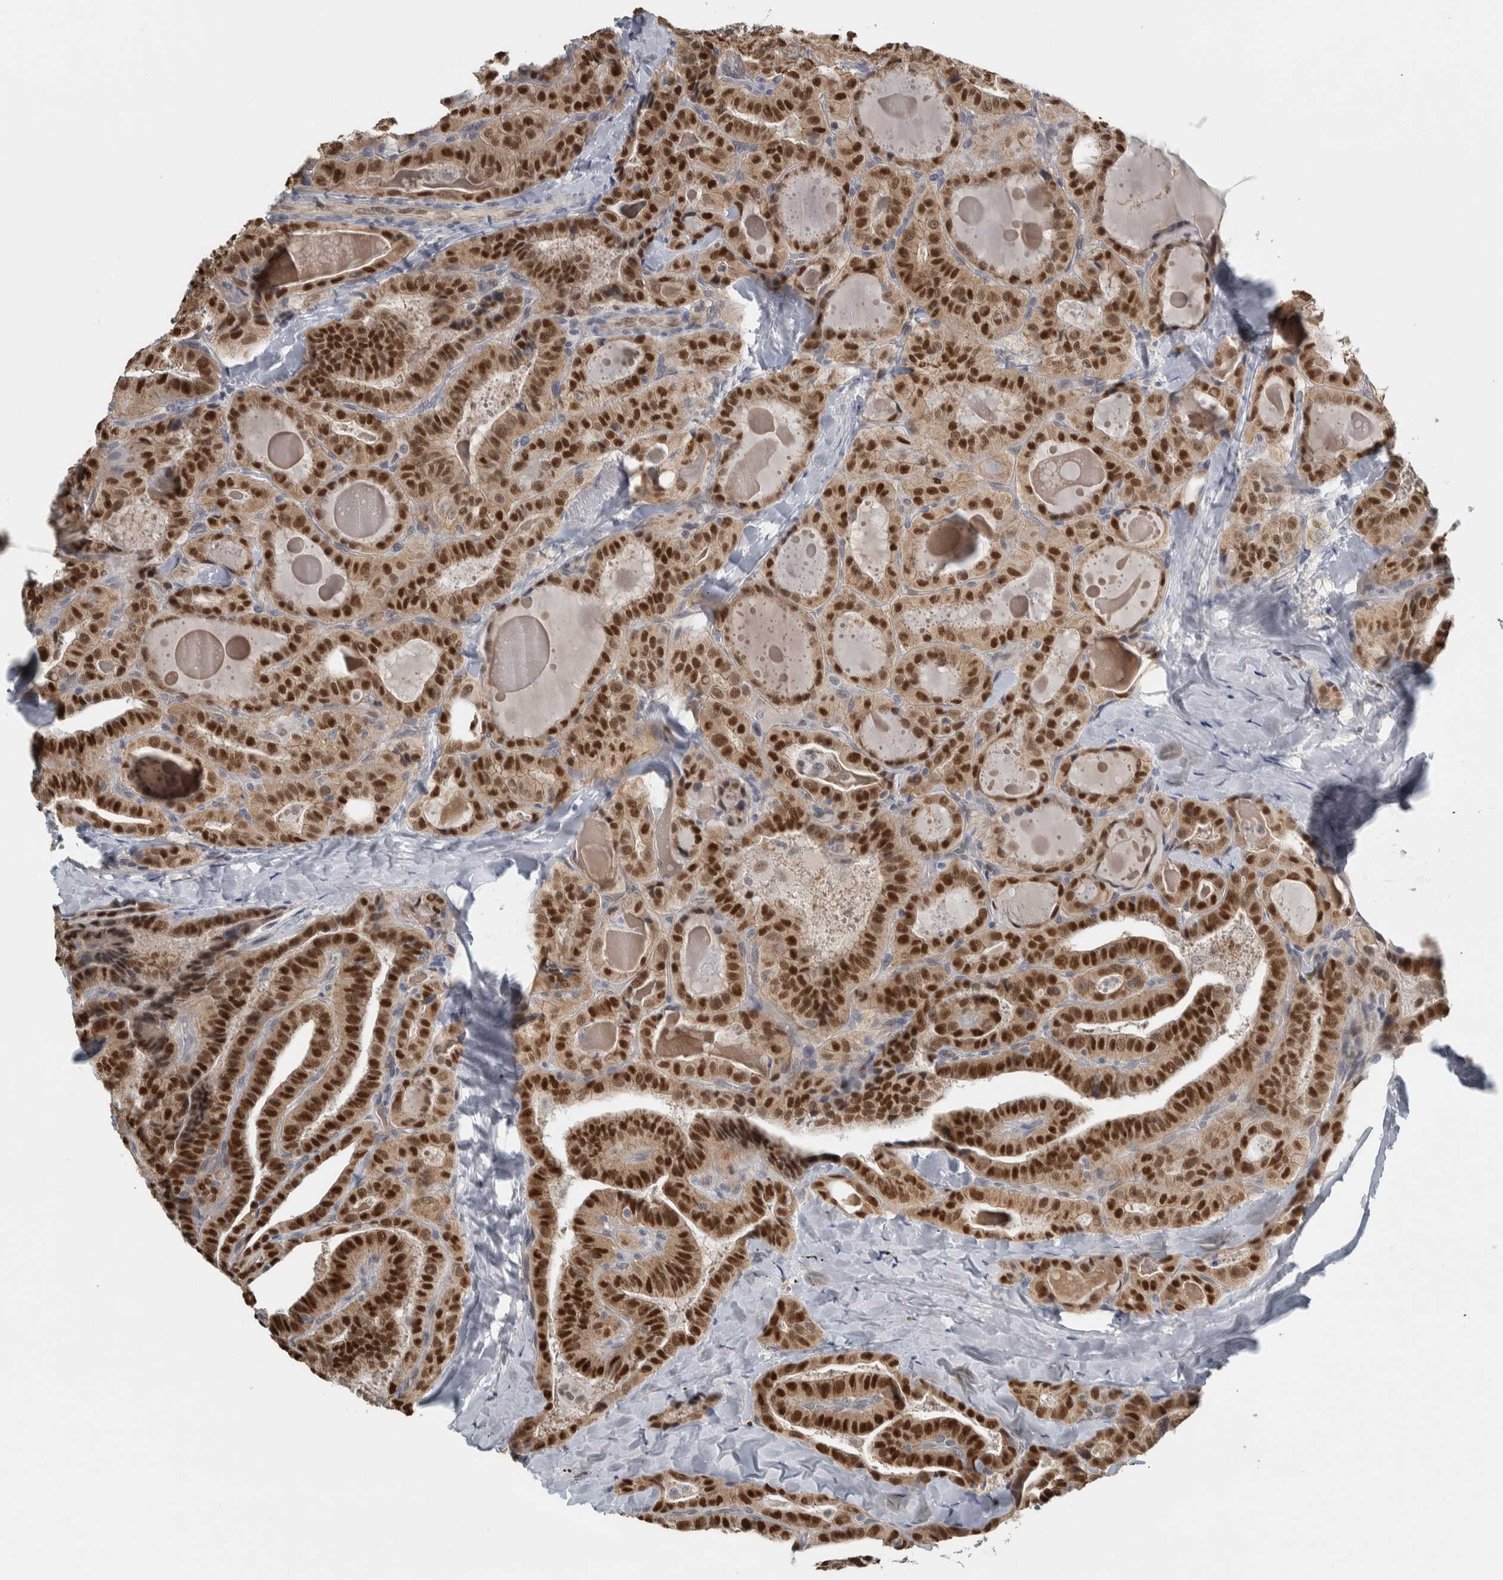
{"staining": {"intensity": "strong", "quantity": ">75%", "location": "nuclear"}, "tissue": "thyroid cancer", "cell_type": "Tumor cells", "image_type": "cancer", "snomed": [{"axis": "morphology", "description": "Papillary adenocarcinoma, NOS"}, {"axis": "topography", "description": "Thyroid gland"}], "caption": "This photomicrograph exhibits immunohistochemistry (IHC) staining of thyroid cancer (papillary adenocarcinoma), with high strong nuclear expression in approximately >75% of tumor cells.", "gene": "ADPRM", "patient": {"sex": "male", "age": 77}}